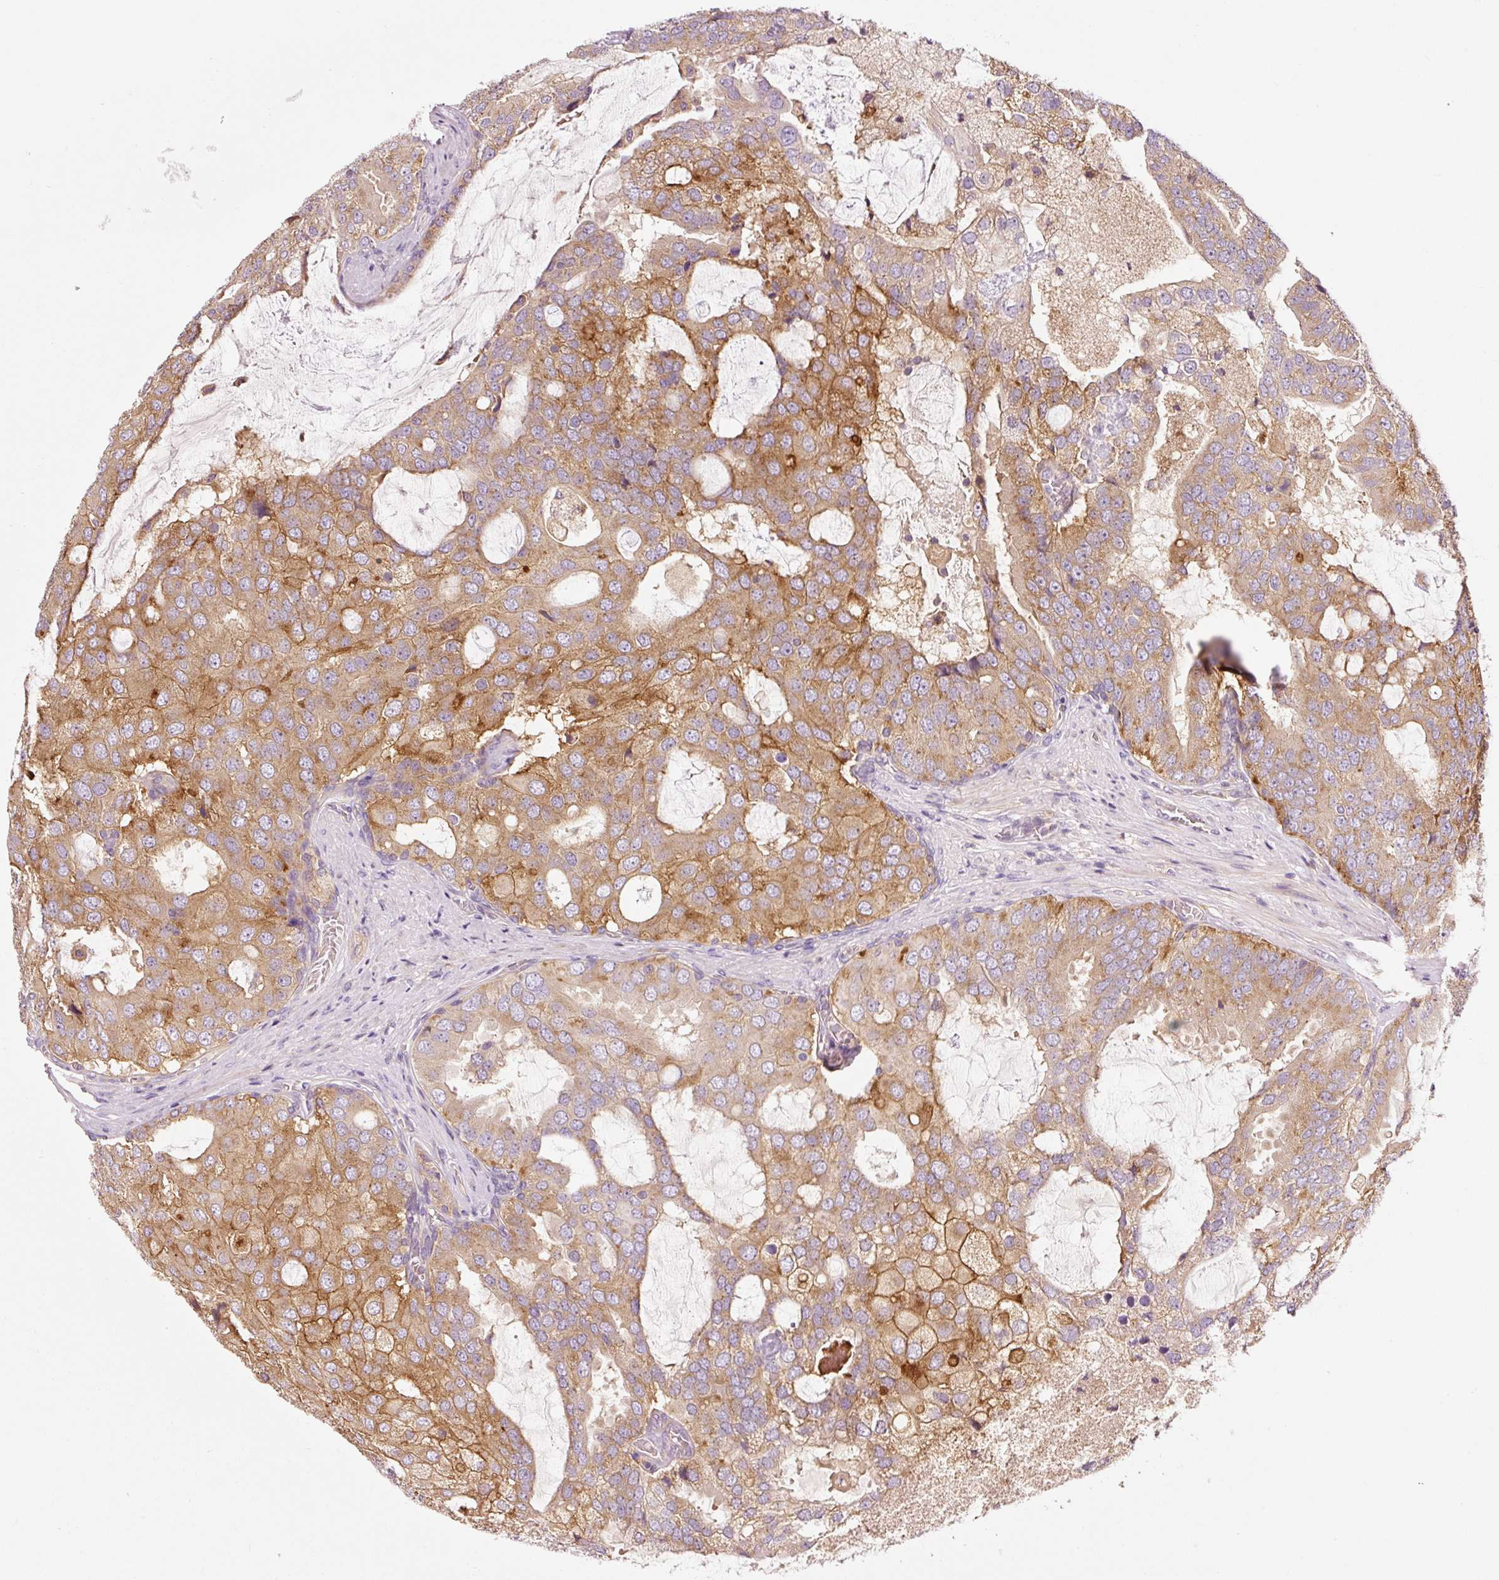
{"staining": {"intensity": "moderate", "quantity": "25%-75%", "location": "cytoplasmic/membranous"}, "tissue": "prostate cancer", "cell_type": "Tumor cells", "image_type": "cancer", "snomed": [{"axis": "morphology", "description": "Adenocarcinoma, Low grade"}, {"axis": "topography", "description": "Prostate and seminal vesicle, NOS"}], "caption": "A medium amount of moderate cytoplasmic/membranous expression is appreciated in about 25%-75% of tumor cells in low-grade adenocarcinoma (prostate) tissue.", "gene": "NAPA", "patient": {"sex": "male", "age": 61}}